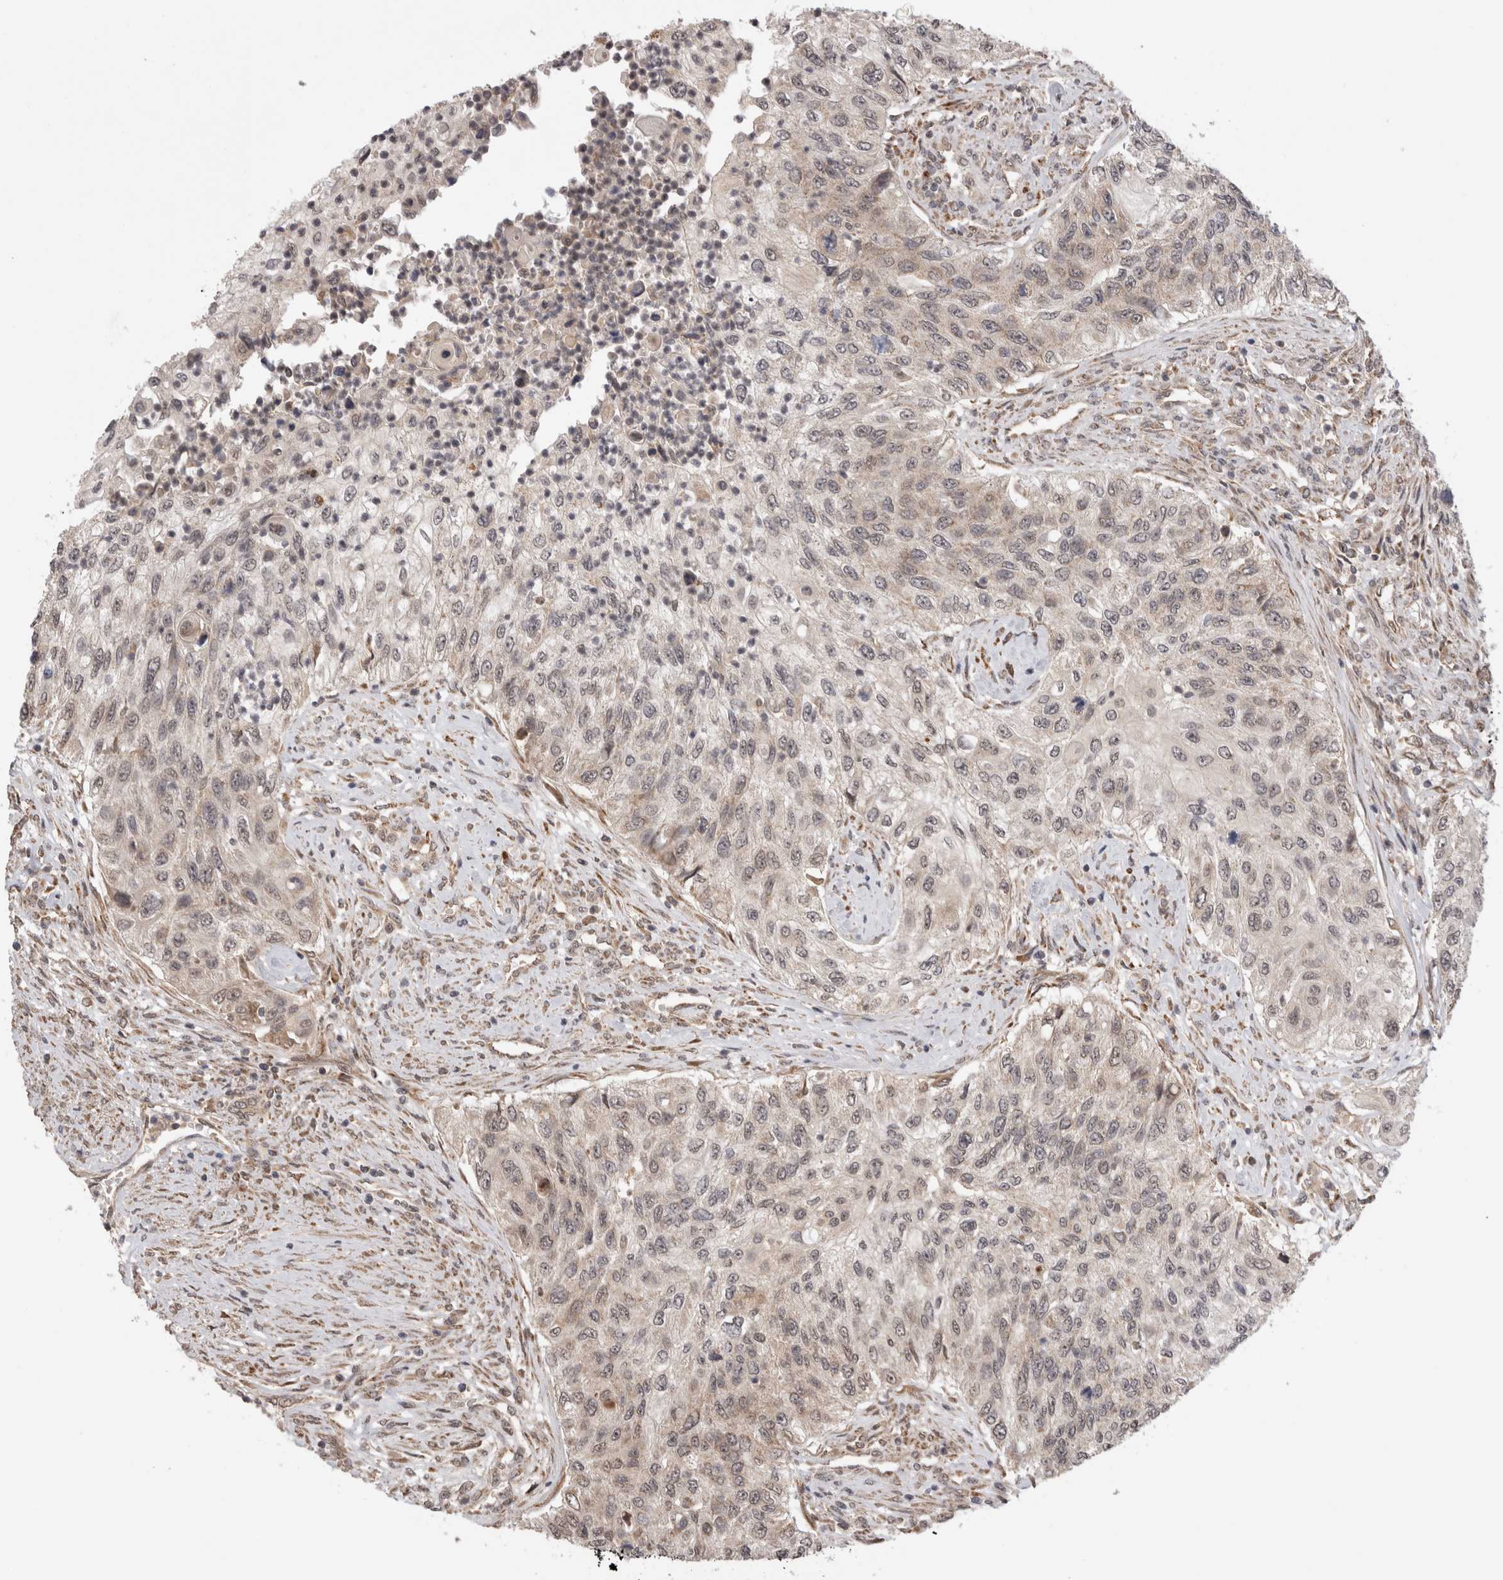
{"staining": {"intensity": "negative", "quantity": "none", "location": "none"}, "tissue": "urothelial cancer", "cell_type": "Tumor cells", "image_type": "cancer", "snomed": [{"axis": "morphology", "description": "Urothelial carcinoma, High grade"}, {"axis": "topography", "description": "Urinary bladder"}], "caption": "Immunohistochemical staining of human urothelial cancer reveals no significant staining in tumor cells.", "gene": "TMEM65", "patient": {"sex": "female", "age": 60}}